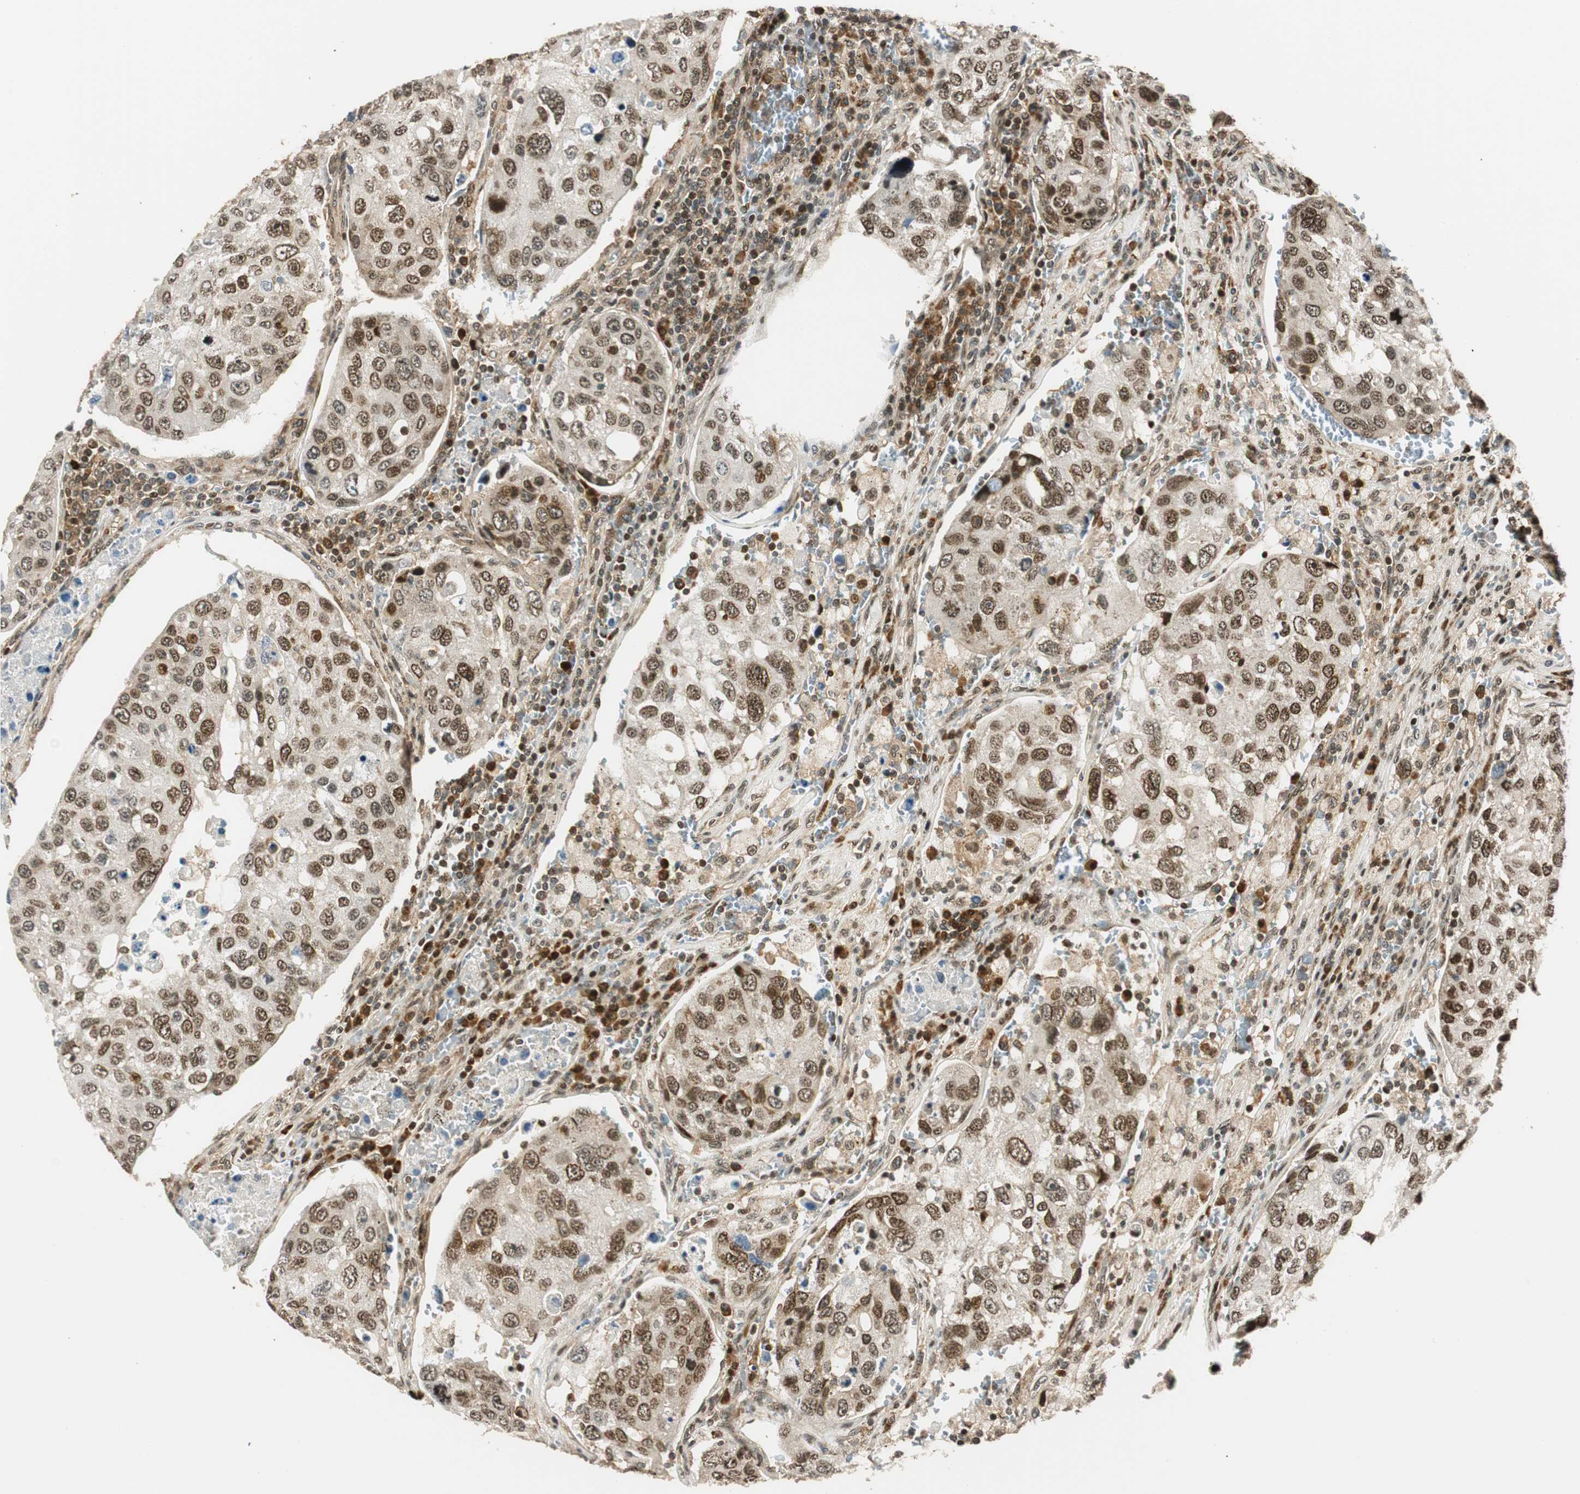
{"staining": {"intensity": "moderate", "quantity": ">75%", "location": "nuclear"}, "tissue": "urothelial cancer", "cell_type": "Tumor cells", "image_type": "cancer", "snomed": [{"axis": "morphology", "description": "Urothelial carcinoma, High grade"}, {"axis": "topography", "description": "Lymph node"}, {"axis": "topography", "description": "Urinary bladder"}], "caption": "Immunohistochemistry histopathology image of urothelial carcinoma (high-grade) stained for a protein (brown), which shows medium levels of moderate nuclear positivity in approximately >75% of tumor cells.", "gene": "RING1", "patient": {"sex": "male", "age": 51}}